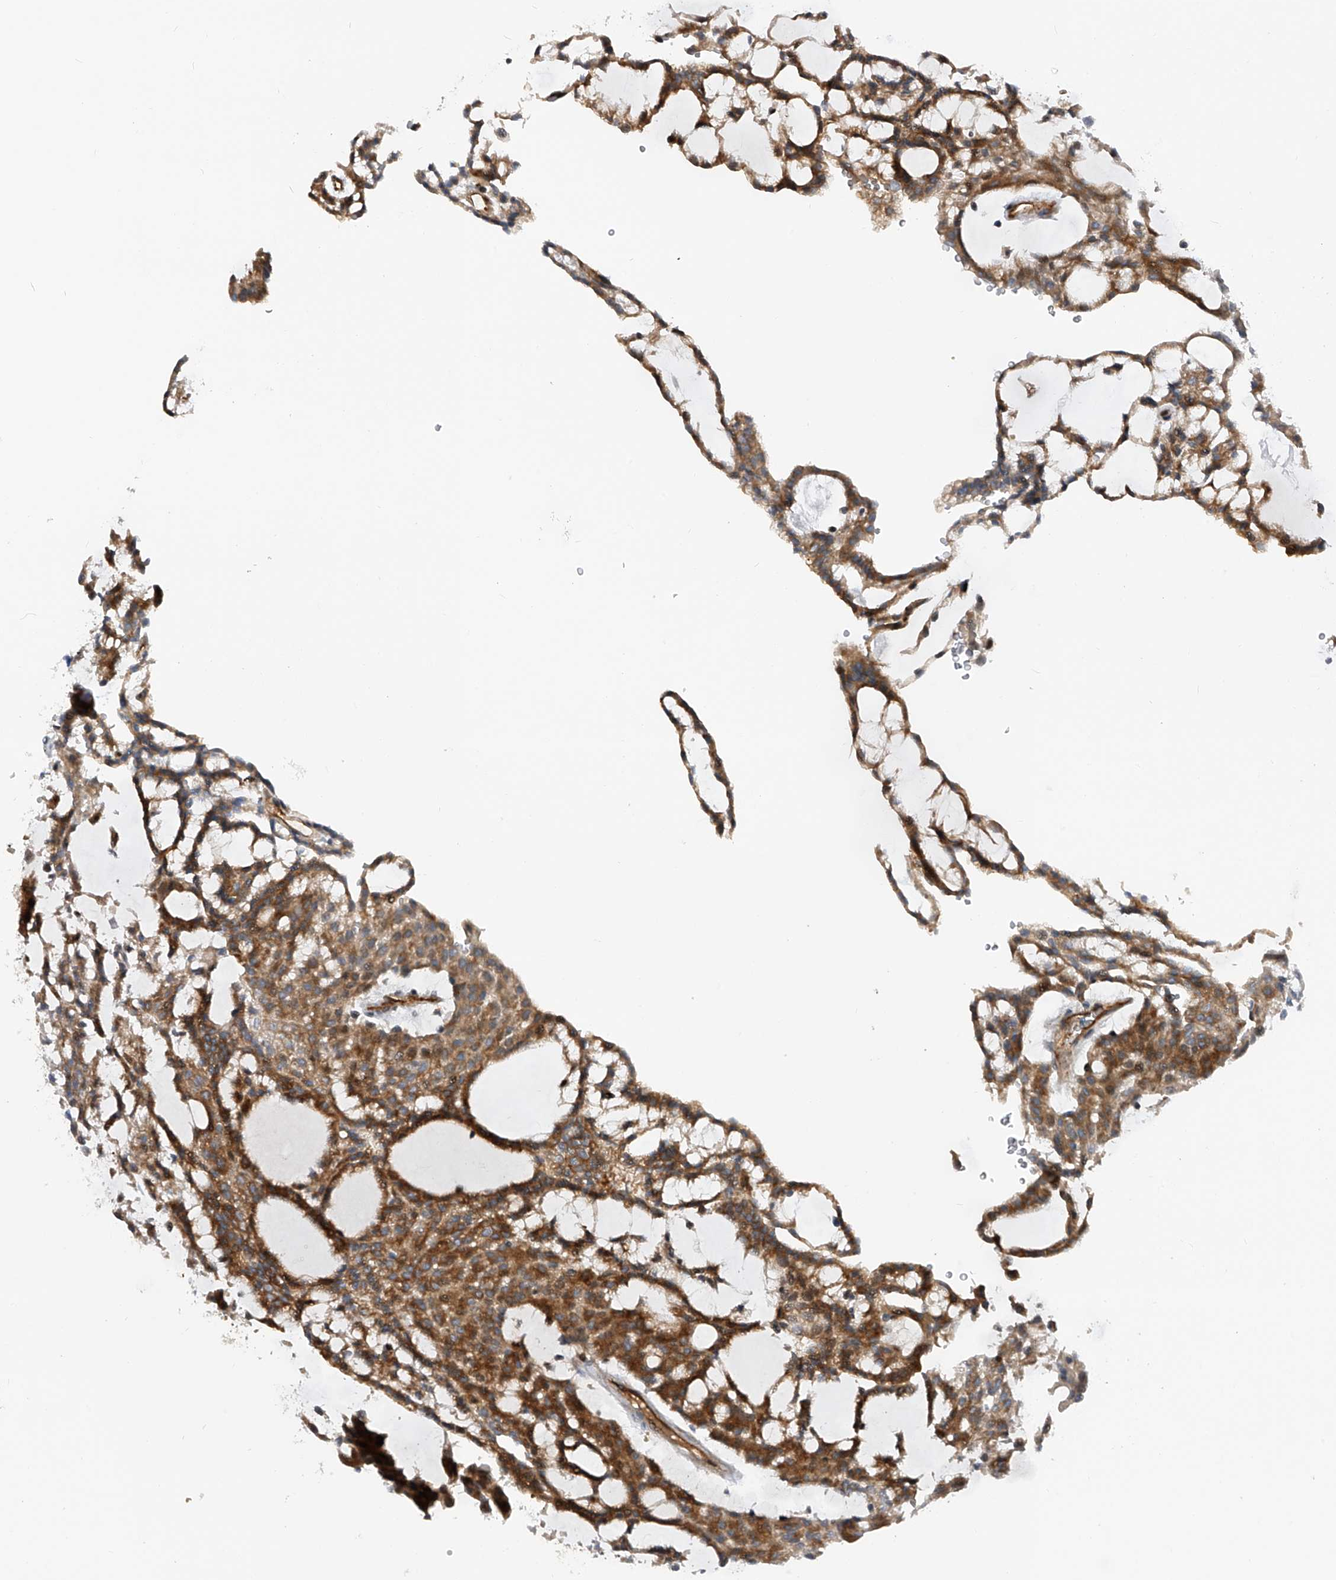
{"staining": {"intensity": "moderate", "quantity": ">75%", "location": "cytoplasmic/membranous"}, "tissue": "renal cancer", "cell_type": "Tumor cells", "image_type": "cancer", "snomed": [{"axis": "morphology", "description": "Adenocarcinoma, NOS"}, {"axis": "topography", "description": "Kidney"}], "caption": "This is a histology image of IHC staining of renal adenocarcinoma, which shows moderate staining in the cytoplasmic/membranous of tumor cells.", "gene": "PDSS2", "patient": {"sex": "male", "age": 63}}